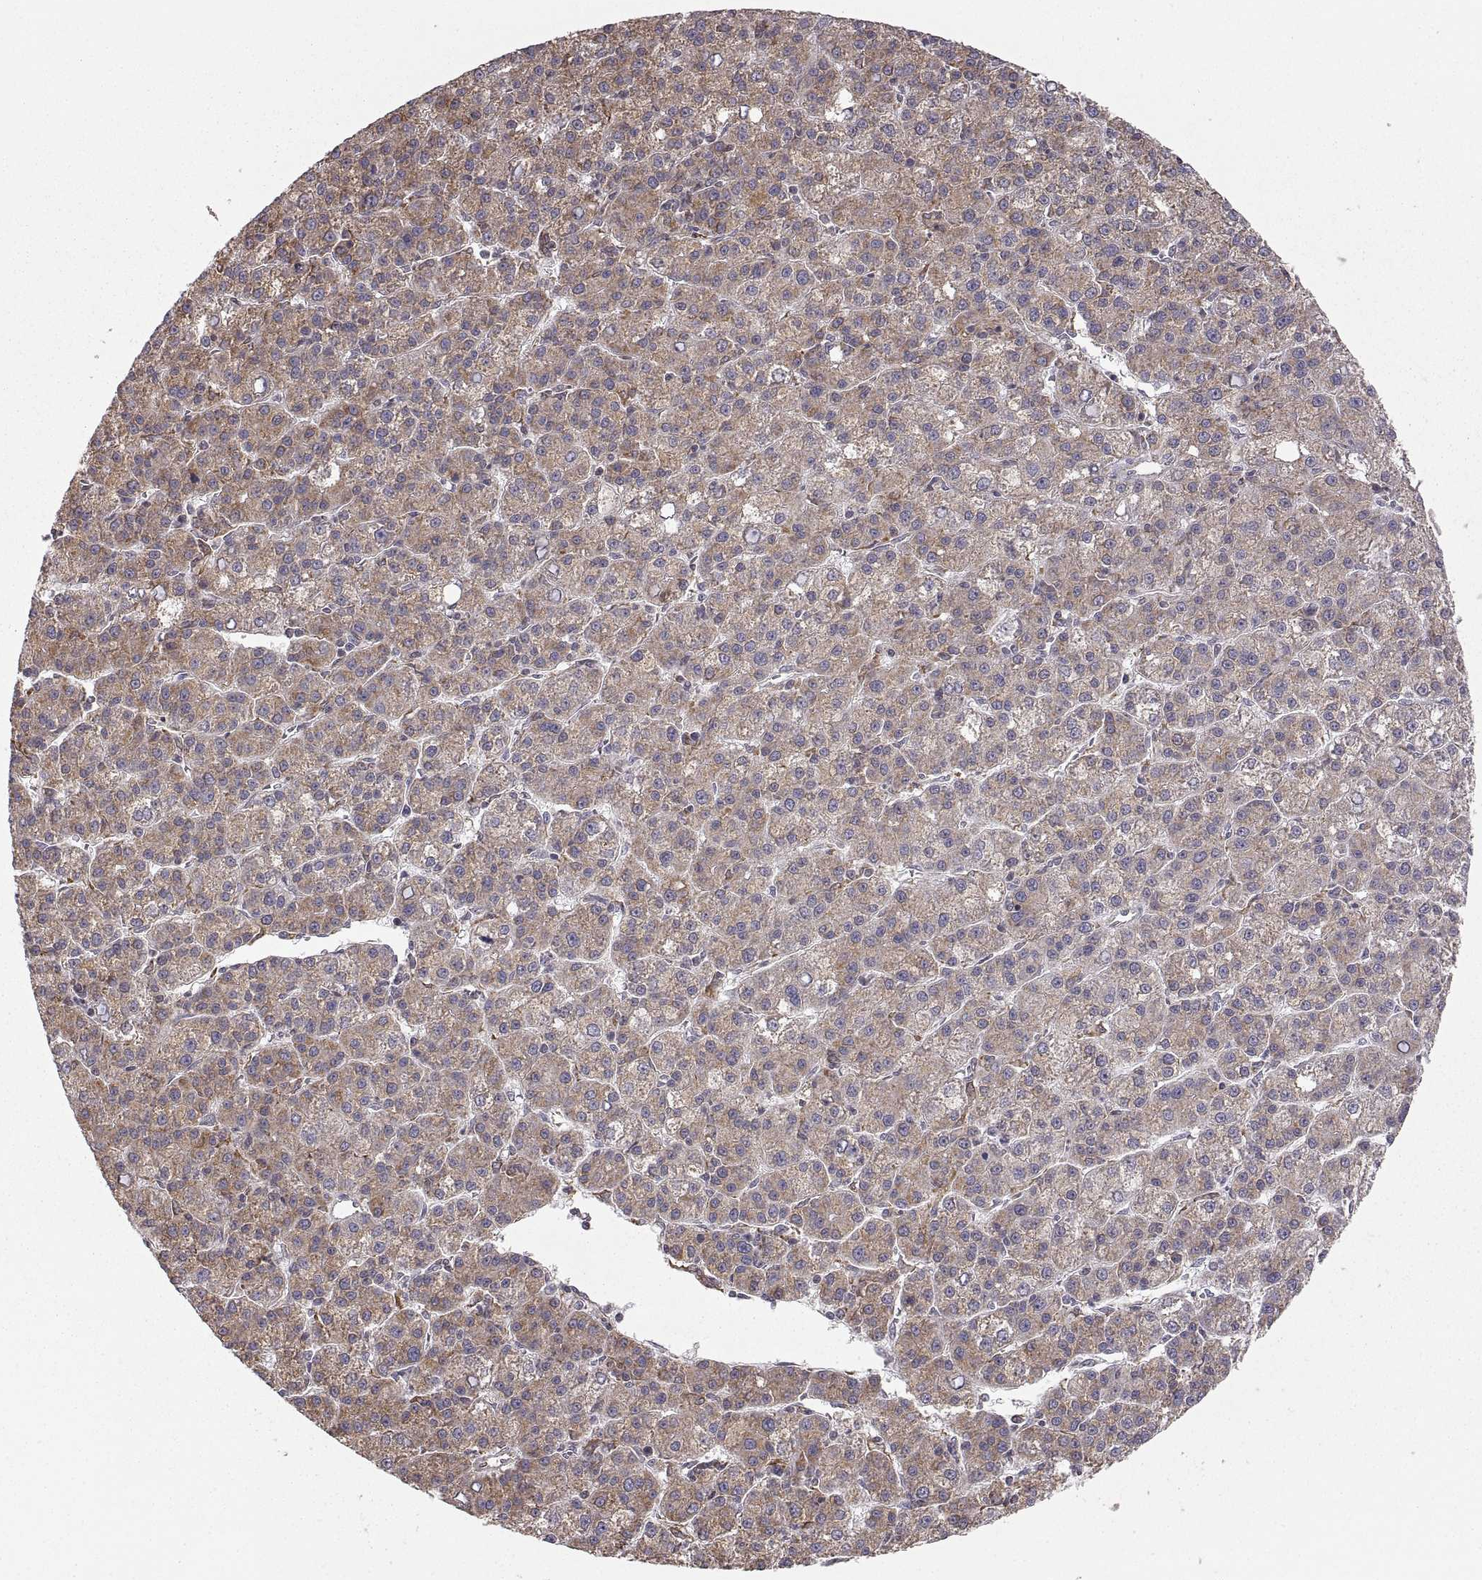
{"staining": {"intensity": "moderate", "quantity": ">75%", "location": "cytoplasmic/membranous"}, "tissue": "liver cancer", "cell_type": "Tumor cells", "image_type": "cancer", "snomed": [{"axis": "morphology", "description": "Carcinoma, Hepatocellular, NOS"}, {"axis": "topography", "description": "Liver"}], "caption": "The image exhibits a brown stain indicating the presence of a protein in the cytoplasmic/membranous of tumor cells in hepatocellular carcinoma (liver).", "gene": "PDIA3", "patient": {"sex": "female", "age": 60}}